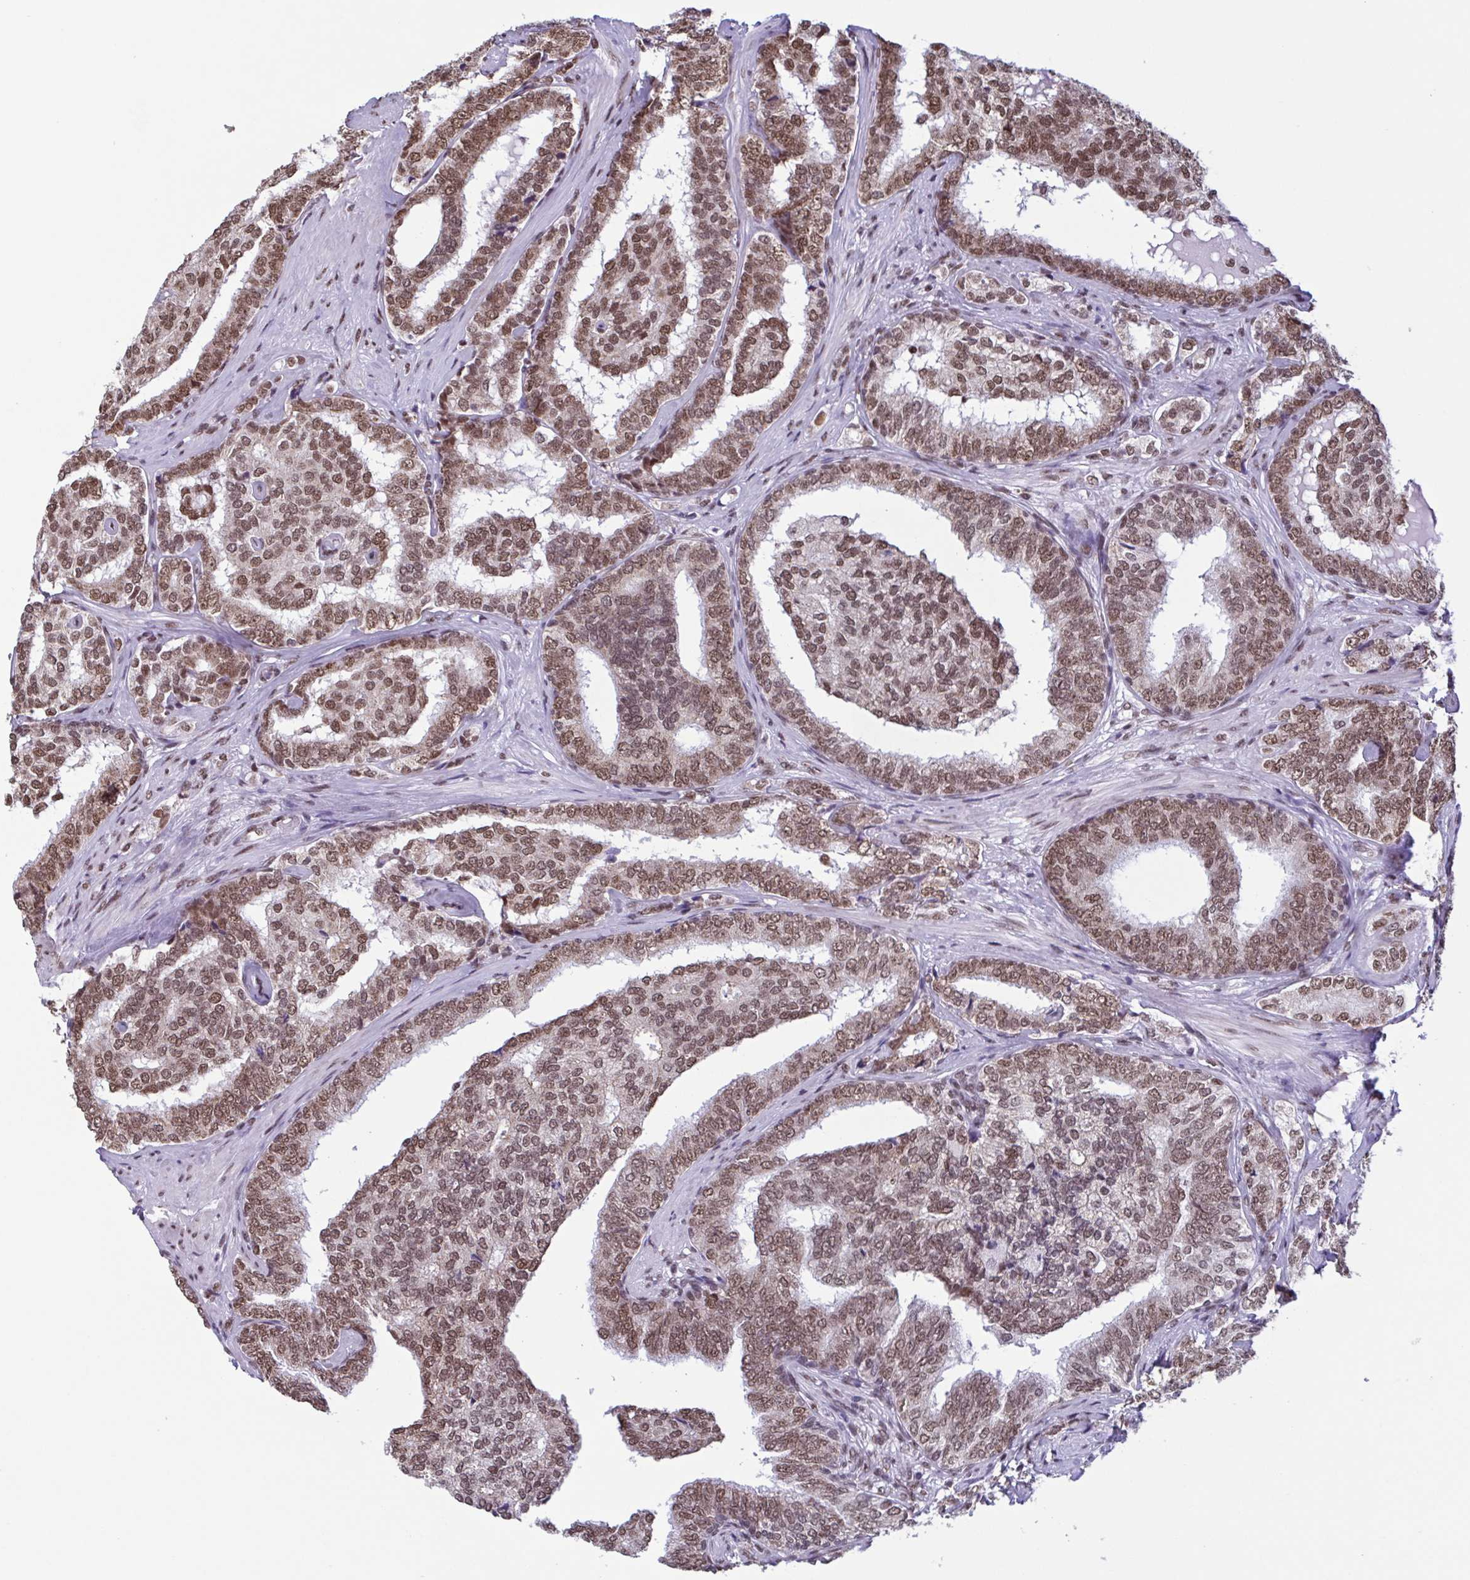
{"staining": {"intensity": "moderate", "quantity": ">75%", "location": "nuclear"}, "tissue": "prostate cancer", "cell_type": "Tumor cells", "image_type": "cancer", "snomed": [{"axis": "morphology", "description": "Adenocarcinoma, High grade"}, {"axis": "topography", "description": "Prostate"}], "caption": "There is medium levels of moderate nuclear positivity in tumor cells of prostate high-grade adenocarcinoma, as demonstrated by immunohistochemical staining (brown color).", "gene": "TIMM21", "patient": {"sex": "male", "age": 72}}